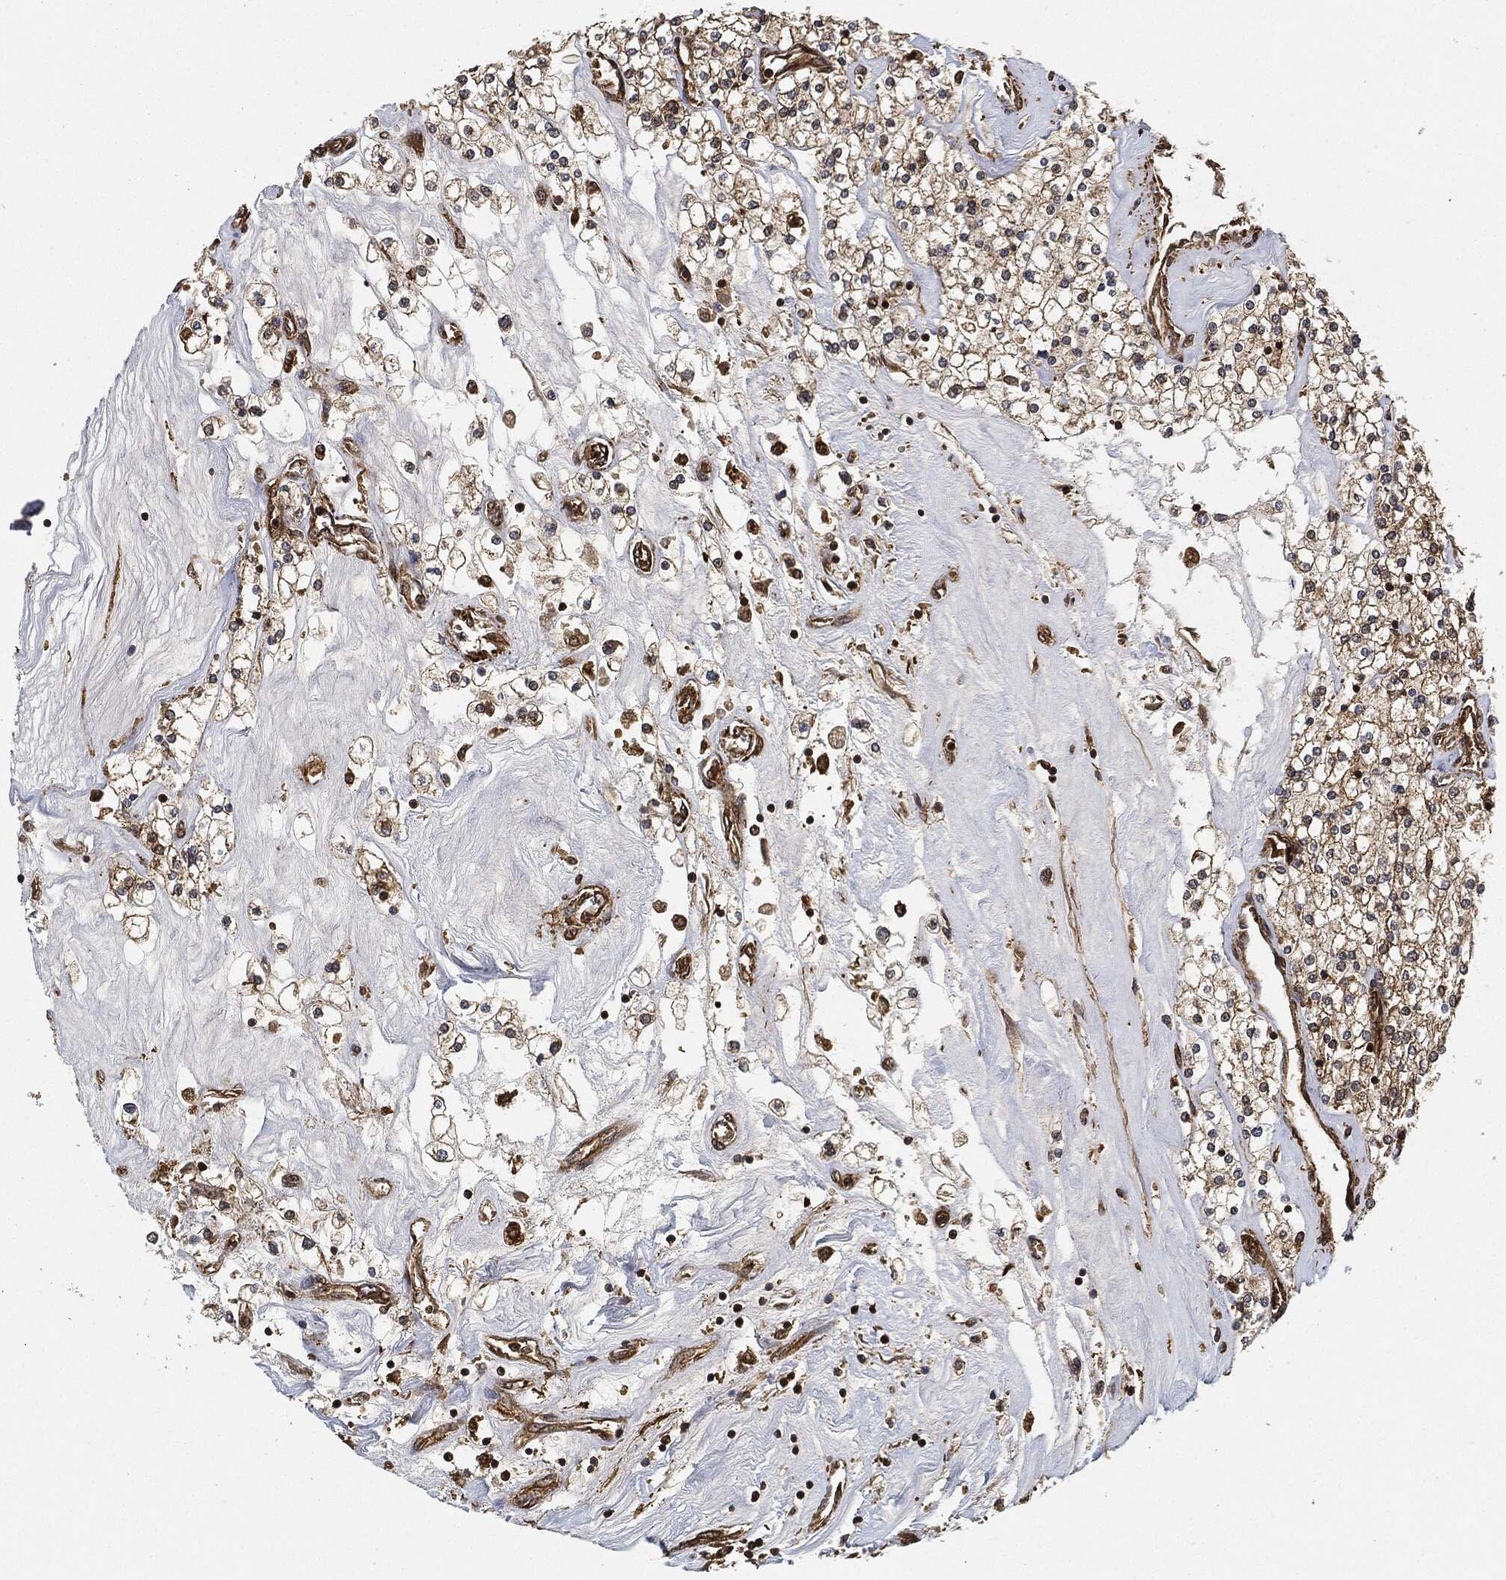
{"staining": {"intensity": "strong", "quantity": "25%-75%", "location": "cytoplasmic/membranous"}, "tissue": "renal cancer", "cell_type": "Tumor cells", "image_type": "cancer", "snomed": [{"axis": "morphology", "description": "Adenocarcinoma, NOS"}, {"axis": "topography", "description": "Kidney"}], "caption": "Human renal adenocarcinoma stained with a brown dye reveals strong cytoplasmic/membranous positive positivity in approximately 25%-75% of tumor cells.", "gene": "CEP290", "patient": {"sex": "male", "age": 80}}